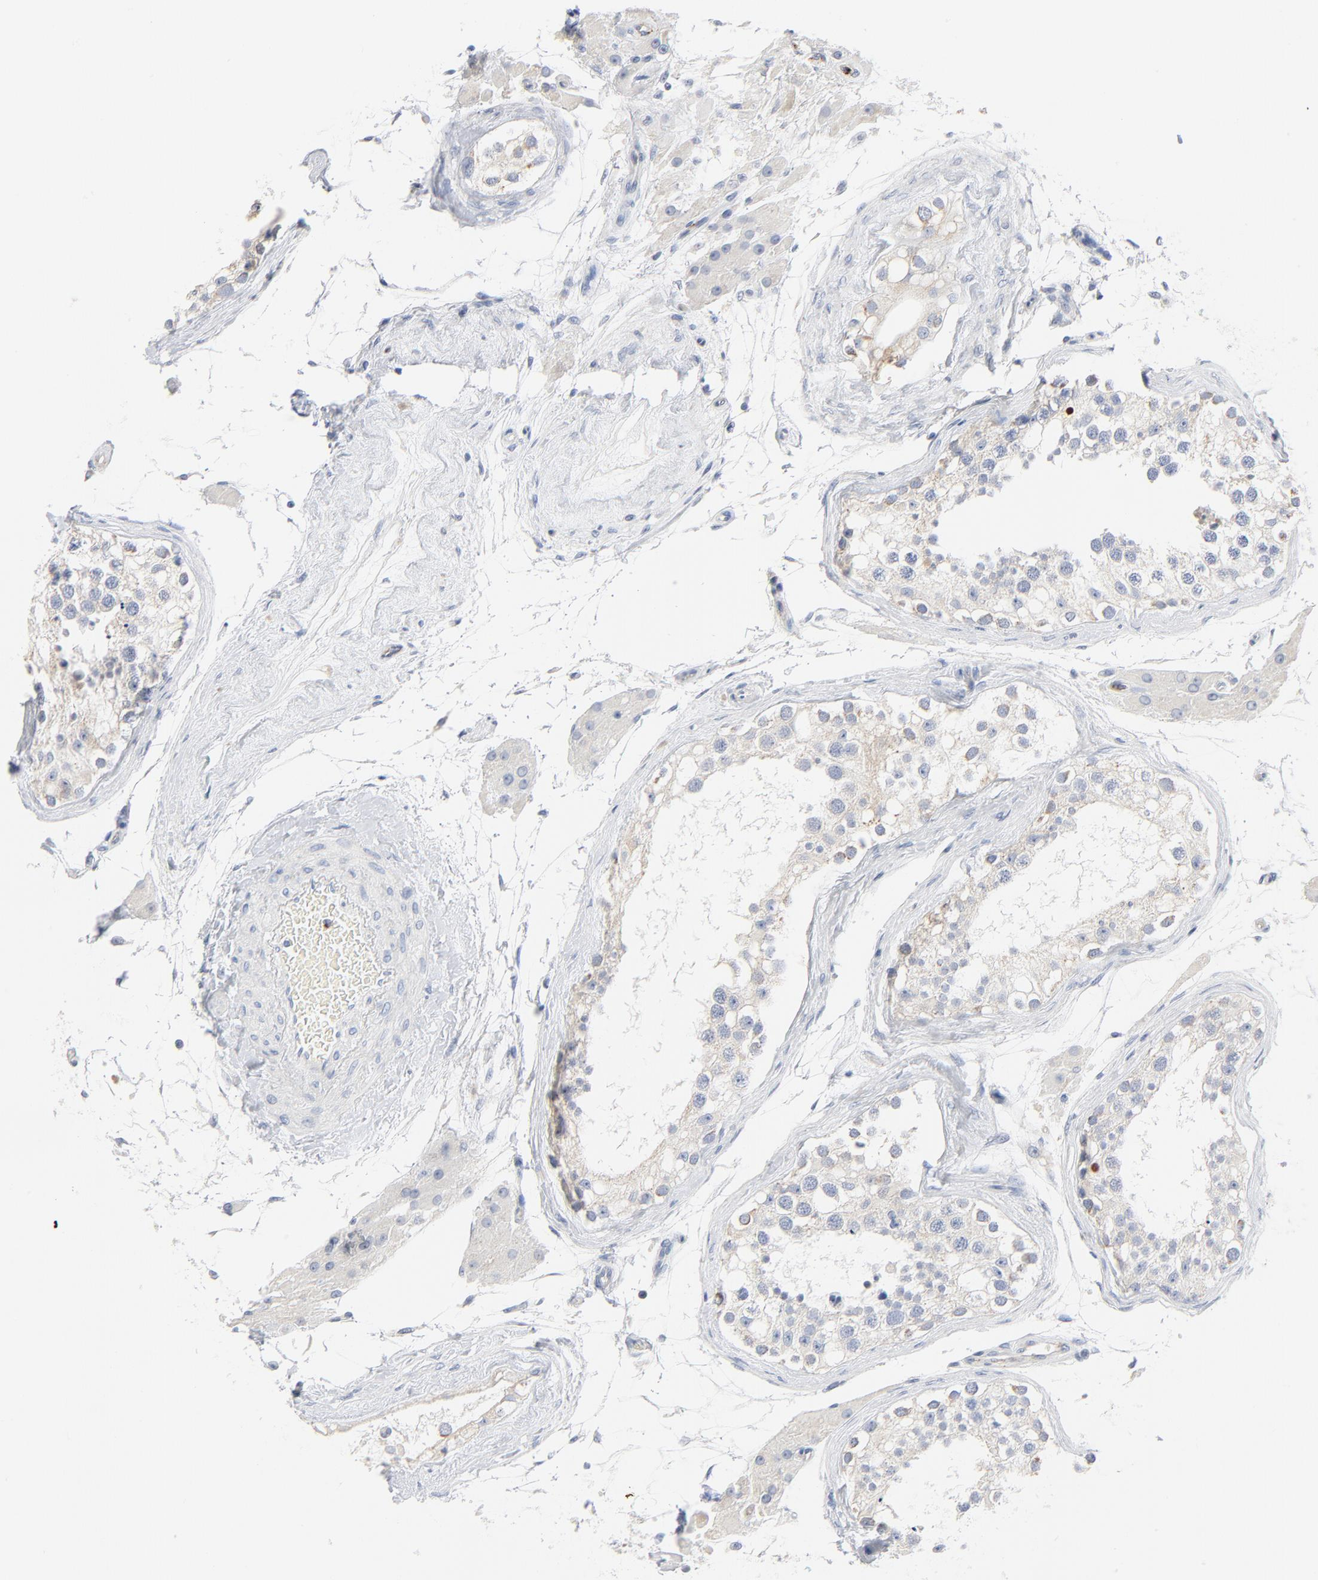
{"staining": {"intensity": "negative", "quantity": "none", "location": "none"}, "tissue": "testis", "cell_type": "Cells in seminiferous ducts", "image_type": "normal", "snomed": [{"axis": "morphology", "description": "Normal tissue, NOS"}, {"axis": "topography", "description": "Testis"}], "caption": "A photomicrograph of human testis is negative for staining in cells in seminiferous ducts. The staining was performed using DAB (3,3'-diaminobenzidine) to visualize the protein expression in brown, while the nuclei were stained in blue with hematoxylin (Magnification: 20x).", "gene": "GZMB", "patient": {"sex": "male", "age": 68}}